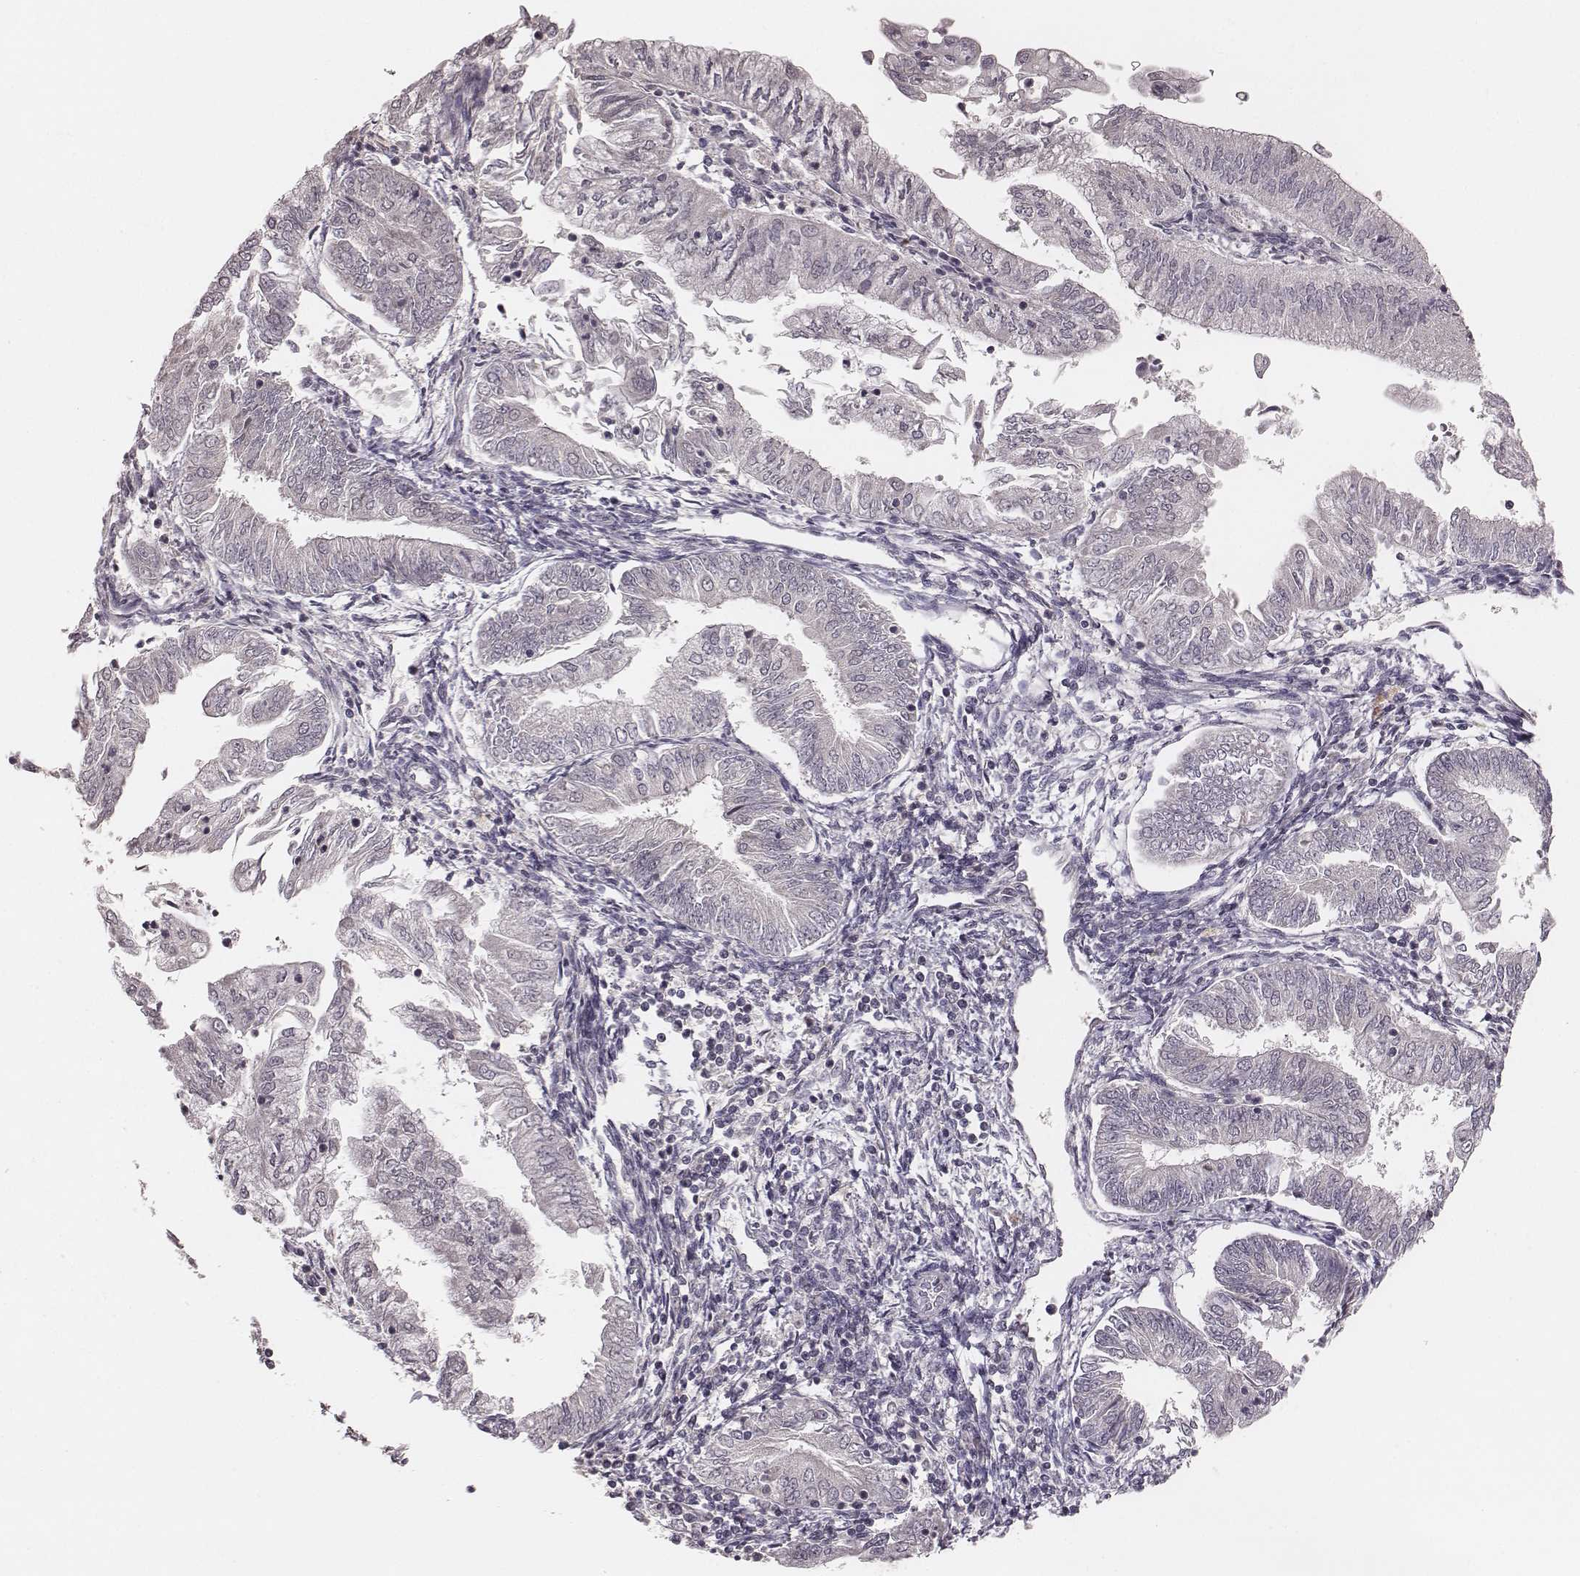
{"staining": {"intensity": "negative", "quantity": "none", "location": "none"}, "tissue": "endometrial cancer", "cell_type": "Tumor cells", "image_type": "cancer", "snomed": [{"axis": "morphology", "description": "Adenocarcinoma, NOS"}, {"axis": "topography", "description": "Endometrium"}], "caption": "Histopathology image shows no significant protein positivity in tumor cells of endometrial cancer (adenocarcinoma). (DAB IHC, high magnification).", "gene": "LY6K", "patient": {"sex": "female", "age": 55}}